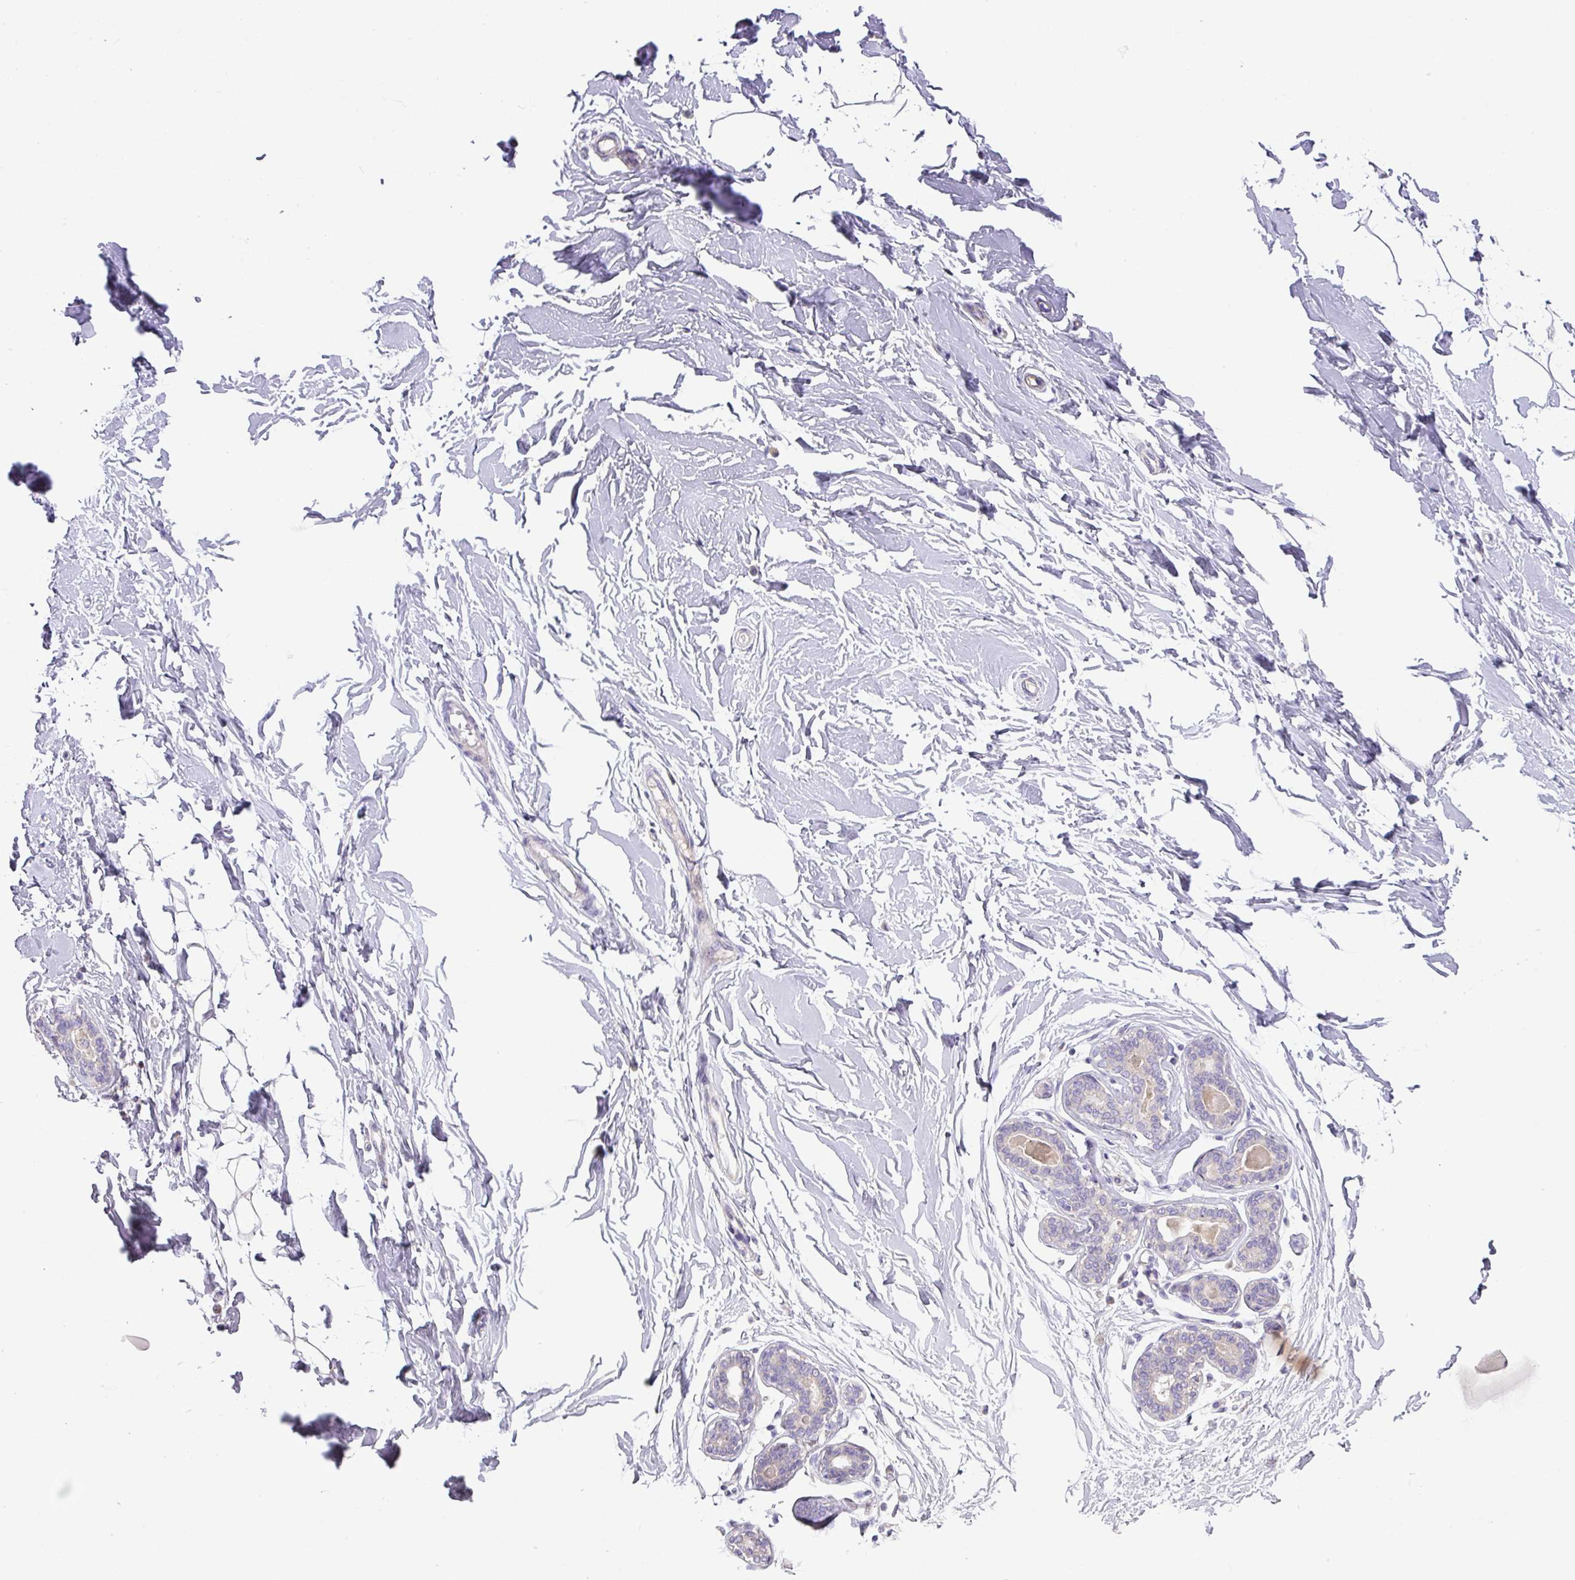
{"staining": {"intensity": "negative", "quantity": "none", "location": "none"}, "tissue": "breast", "cell_type": "Adipocytes", "image_type": "normal", "snomed": [{"axis": "morphology", "description": "Normal tissue, NOS"}, {"axis": "topography", "description": "Breast"}], "caption": "An immunohistochemistry image of unremarkable breast is shown. There is no staining in adipocytes of breast. (Stains: DAB (3,3'-diaminobenzidine) IHC with hematoxylin counter stain, Microscopy: brightfield microscopy at high magnification).", "gene": "ZNF394", "patient": {"sex": "female", "age": 23}}